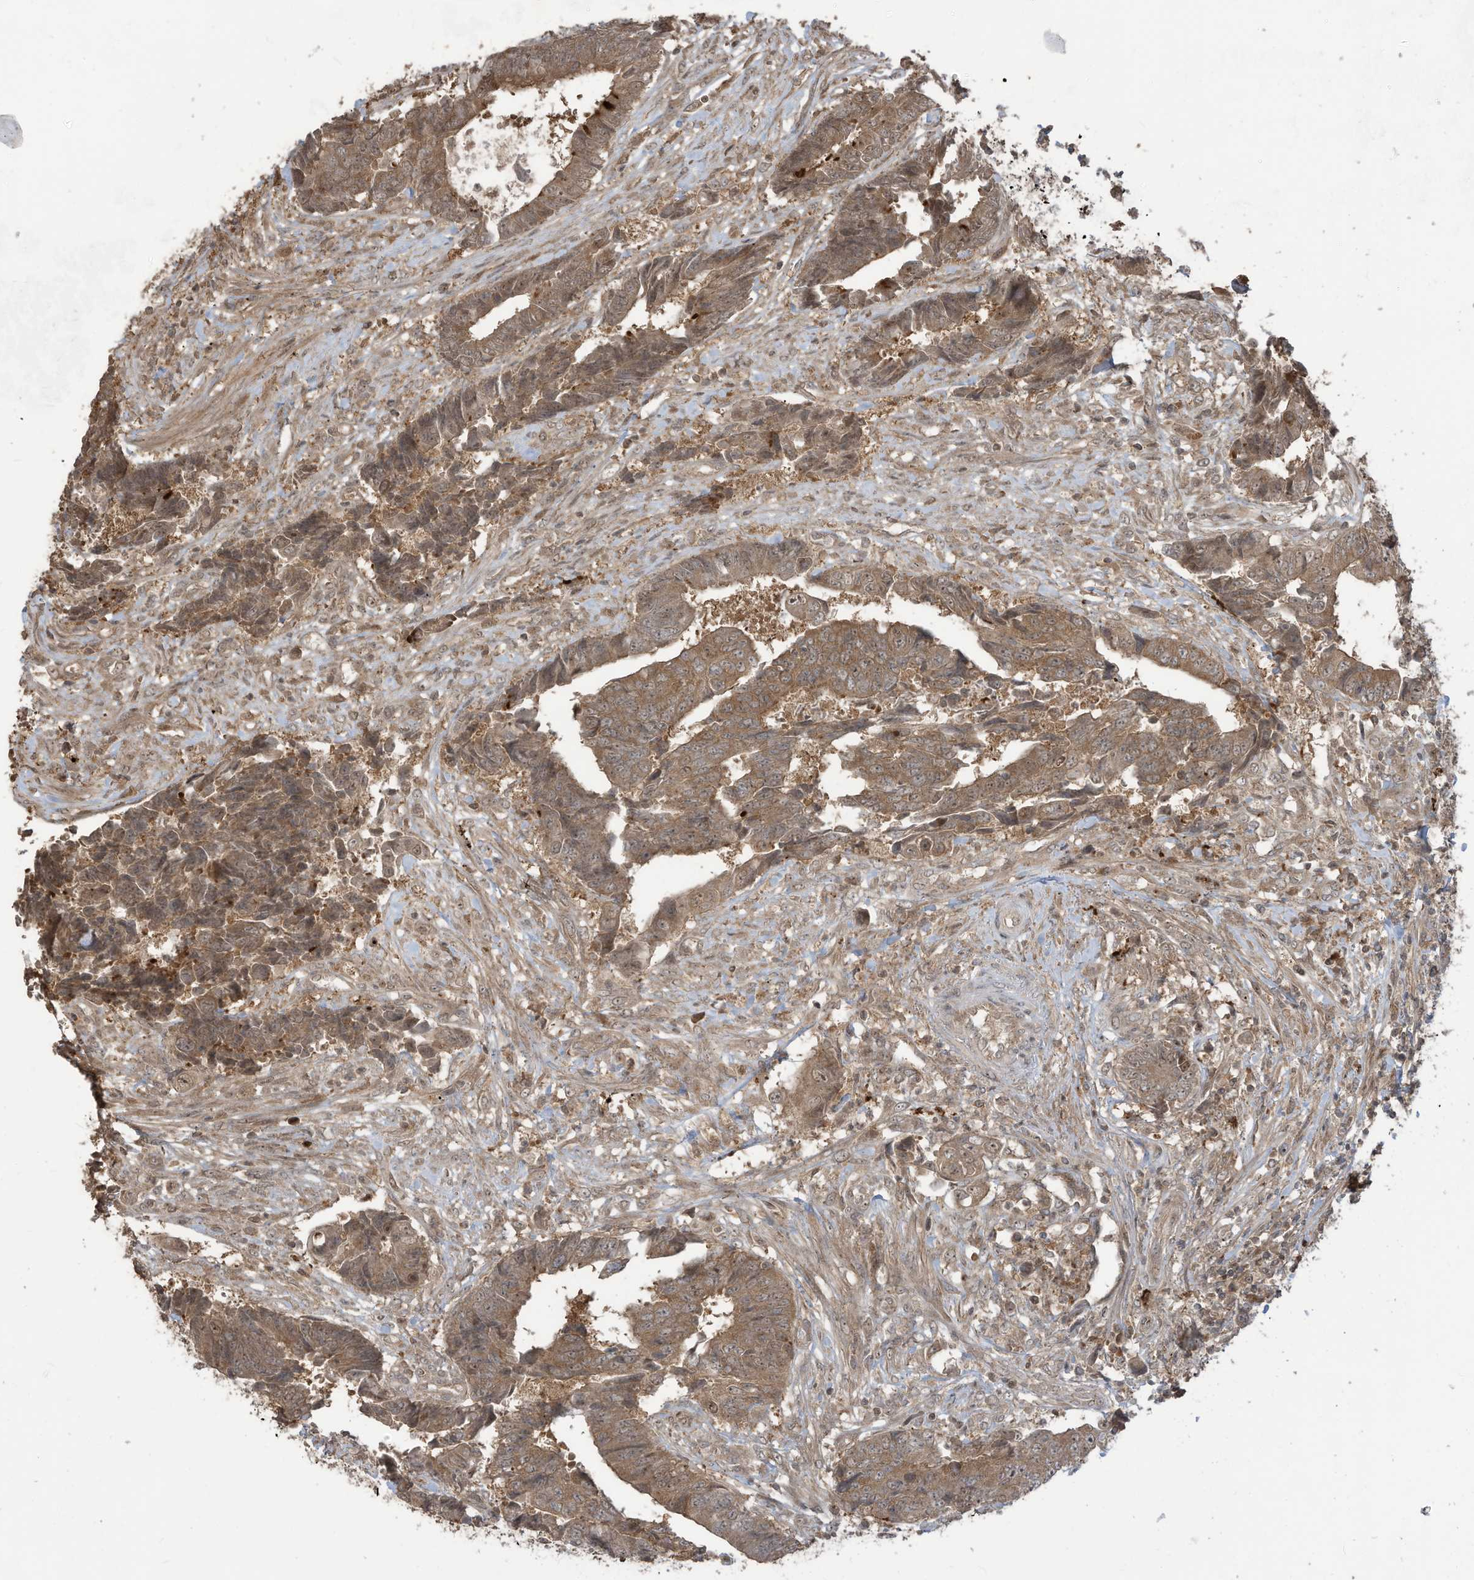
{"staining": {"intensity": "moderate", "quantity": ">75%", "location": "cytoplasmic/membranous"}, "tissue": "colorectal cancer", "cell_type": "Tumor cells", "image_type": "cancer", "snomed": [{"axis": "morphology", "description": "Adenocarcinoma, NOS"}, {"axis": "topography", "description": "Rectum"}], "caption": "DAB immunohistochemical staining of human colorectal adenocarcinoma displays moderate cytoplasmic/membranous protein expression in approximately >75% of tumor cells.", "gene": "CARF", "patient": {"sex": "male", "age": 84}}